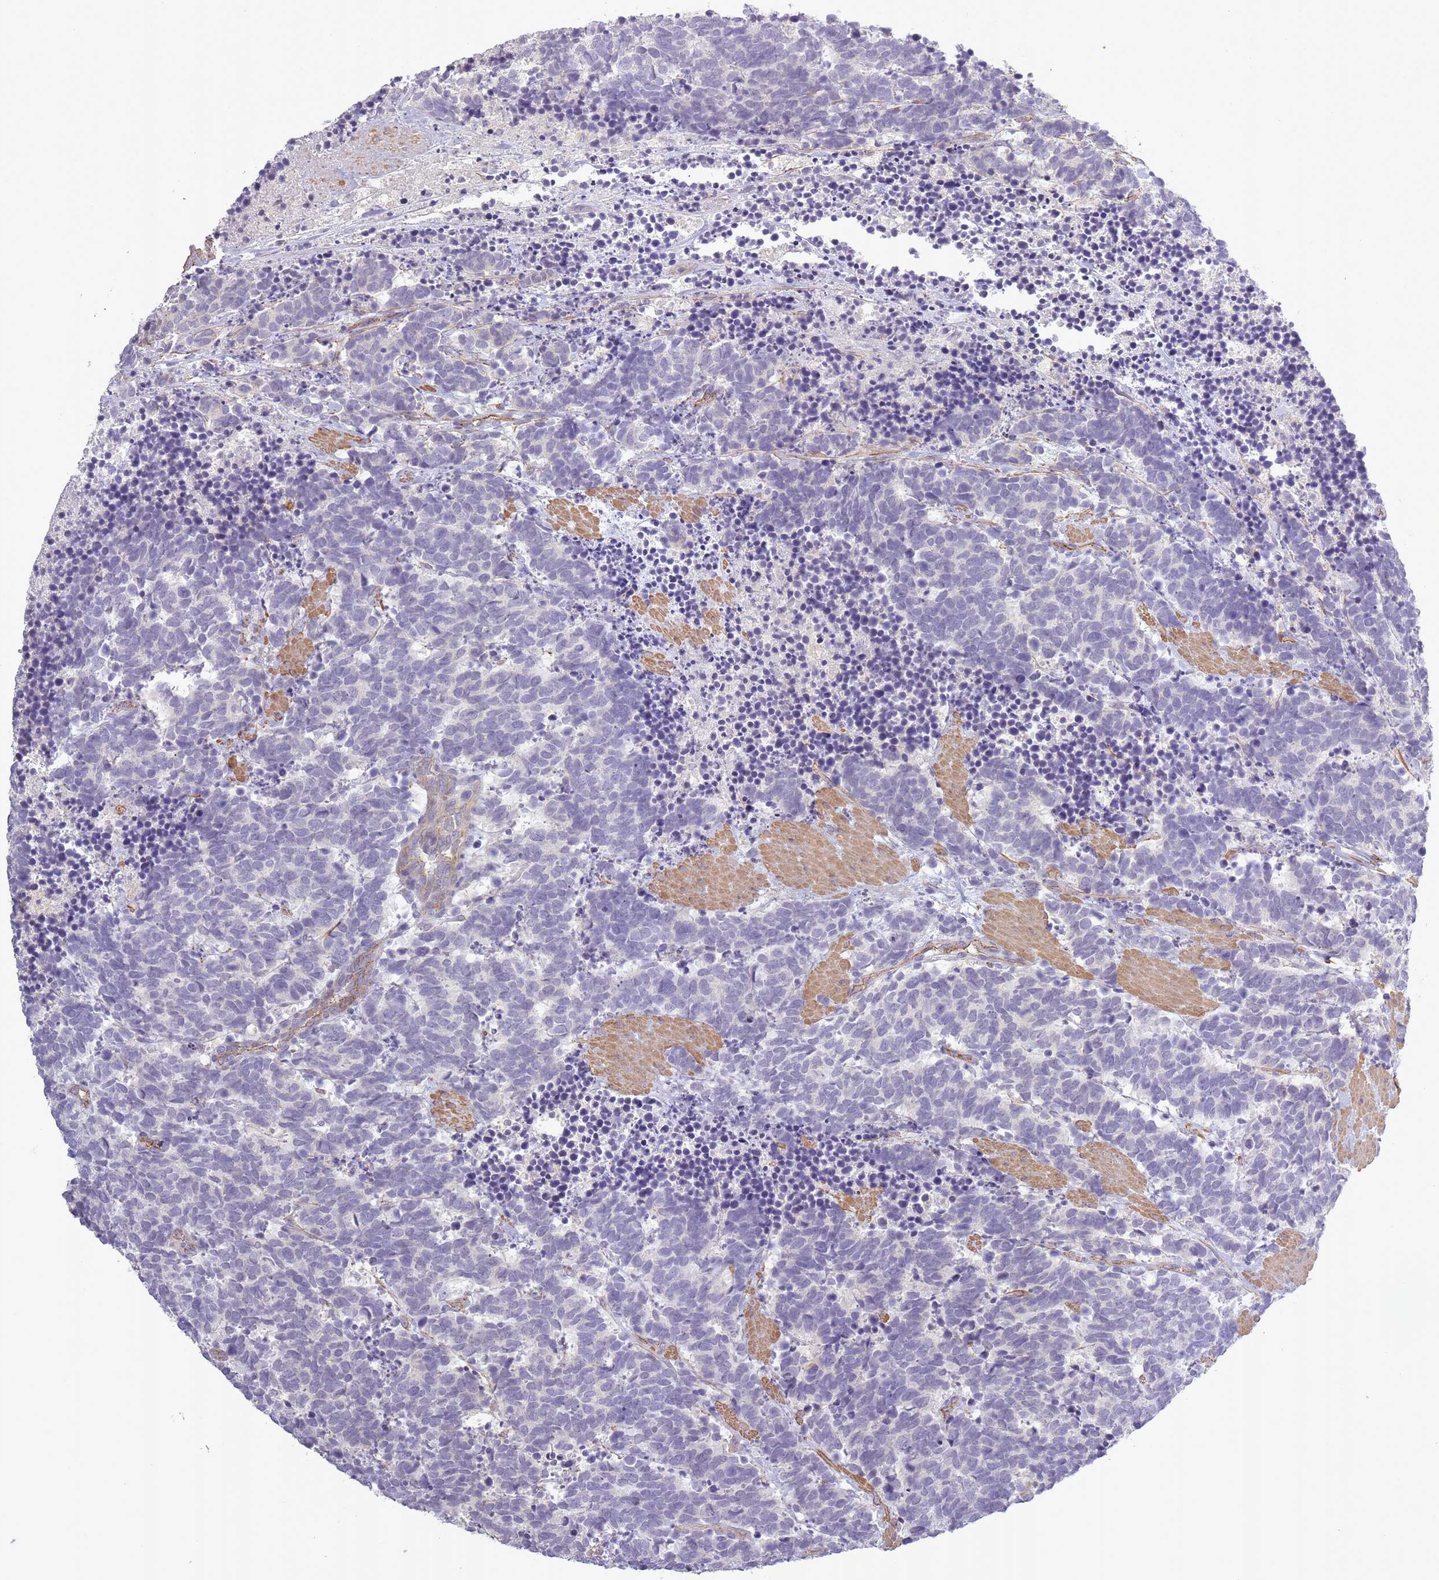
{"staining": {"intensity": "negative", "quantity": "none", "location": "none"}, "tissue": "carcinoid", "cell_type": "Tumor cells", "image_type": "cancer", "snomed": [{"axis": "morphology", "description": "Carcinoma, NOS"}, {"axis": "morphology", "description": "Carcinoid, malignant, NOS"}, {"axis": "topography", "description": "Prostate"}], "caption": "Protein analysis of carcinoid (malignant) demonstrates no significant positivity in tumor cells. (Brightfield microscopy of DAB immunohistochemistry (IHC) at high magnification).", "gene": "SLC8A2", "patient": {"sex": "male", "age": 57}}